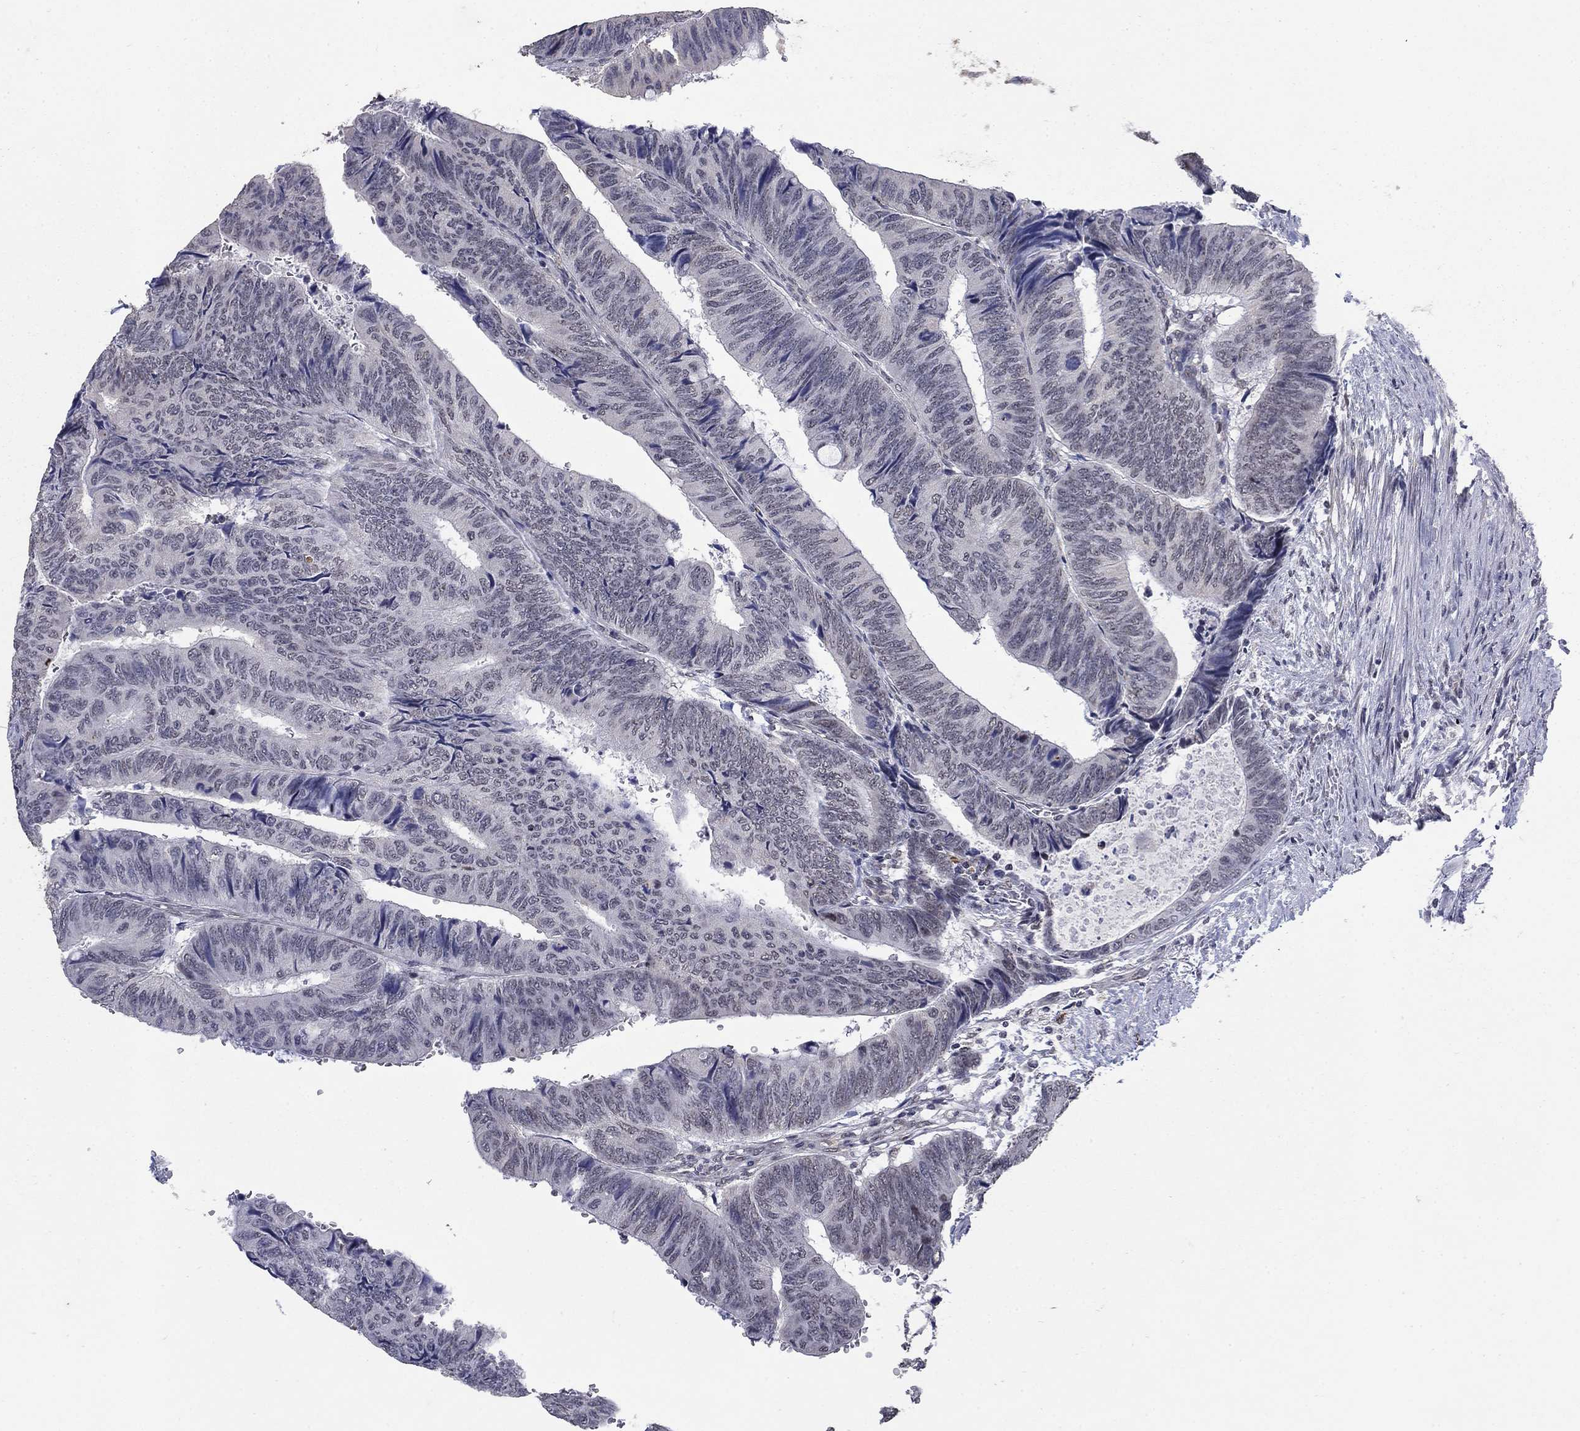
{"staining": {"intensity": "negative", "quantity": "none", "location": "none"}, "tissue": "colorectal cancer", "cell_type": "Tumor cells", "image_type": "cancer", "snomed": [{"axis": "morphology", "description": "Normal tissue, NOS"}, {"axis": "morphology", "description": "Adenocarcinoma, NOS"}, {"axis": "topography", "description": "Rectum"}, {"axis": "topography", "description": "Peripheral nerve tissue"}], "caption": "Immunohistochemistry (IHC) photomicrograph of human colorectal adenocarcinoma stained for a protein (brown), which exhibits no positivity in tumor cells.", "gene": "GRIA3", "patient": {"sex": "male", "age": 92}}